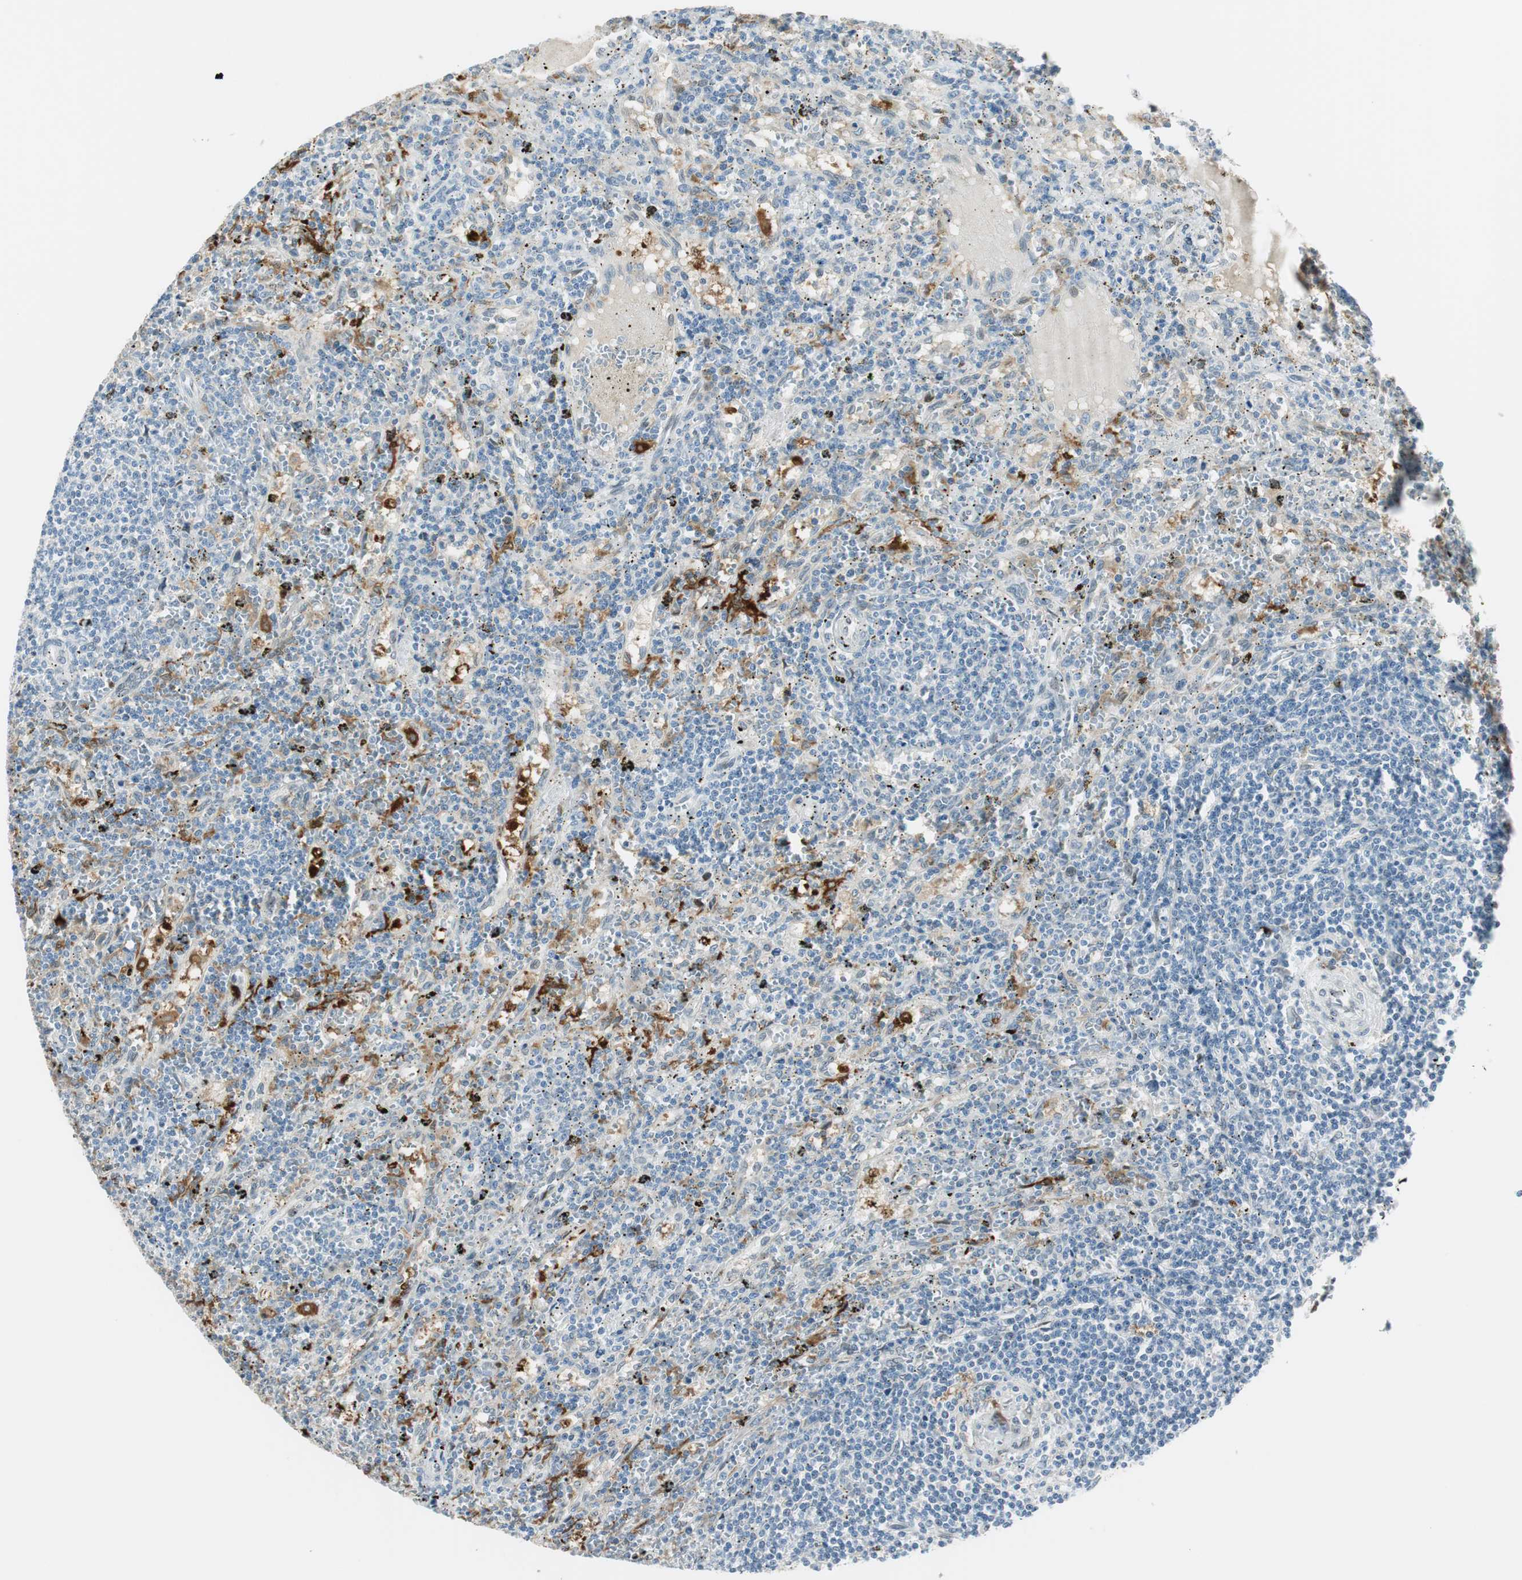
{"staining": {"intensity": "negative", "quantity": "none", "location": "none"}, "tissue": "lymphoma", "cell_type": "Tumor cells", "image_type": "cancer", "snomed": [{"axis": "morphology", "description": "Malignant lymphoma, non-Hodgkin's type, Low grade"}, {"axis": "topography", "description": "Spleen"}], "caption": "An IHC photomicrograph of low-grade malignant lymphoma, non-Hodgkin's type is shown. There is no staining in tumor cells of low-grade malignant lymphoma, non-Hodgkin's type.", "gene": "TMEM260", "patient": {"sex": "male", "age": 76}}